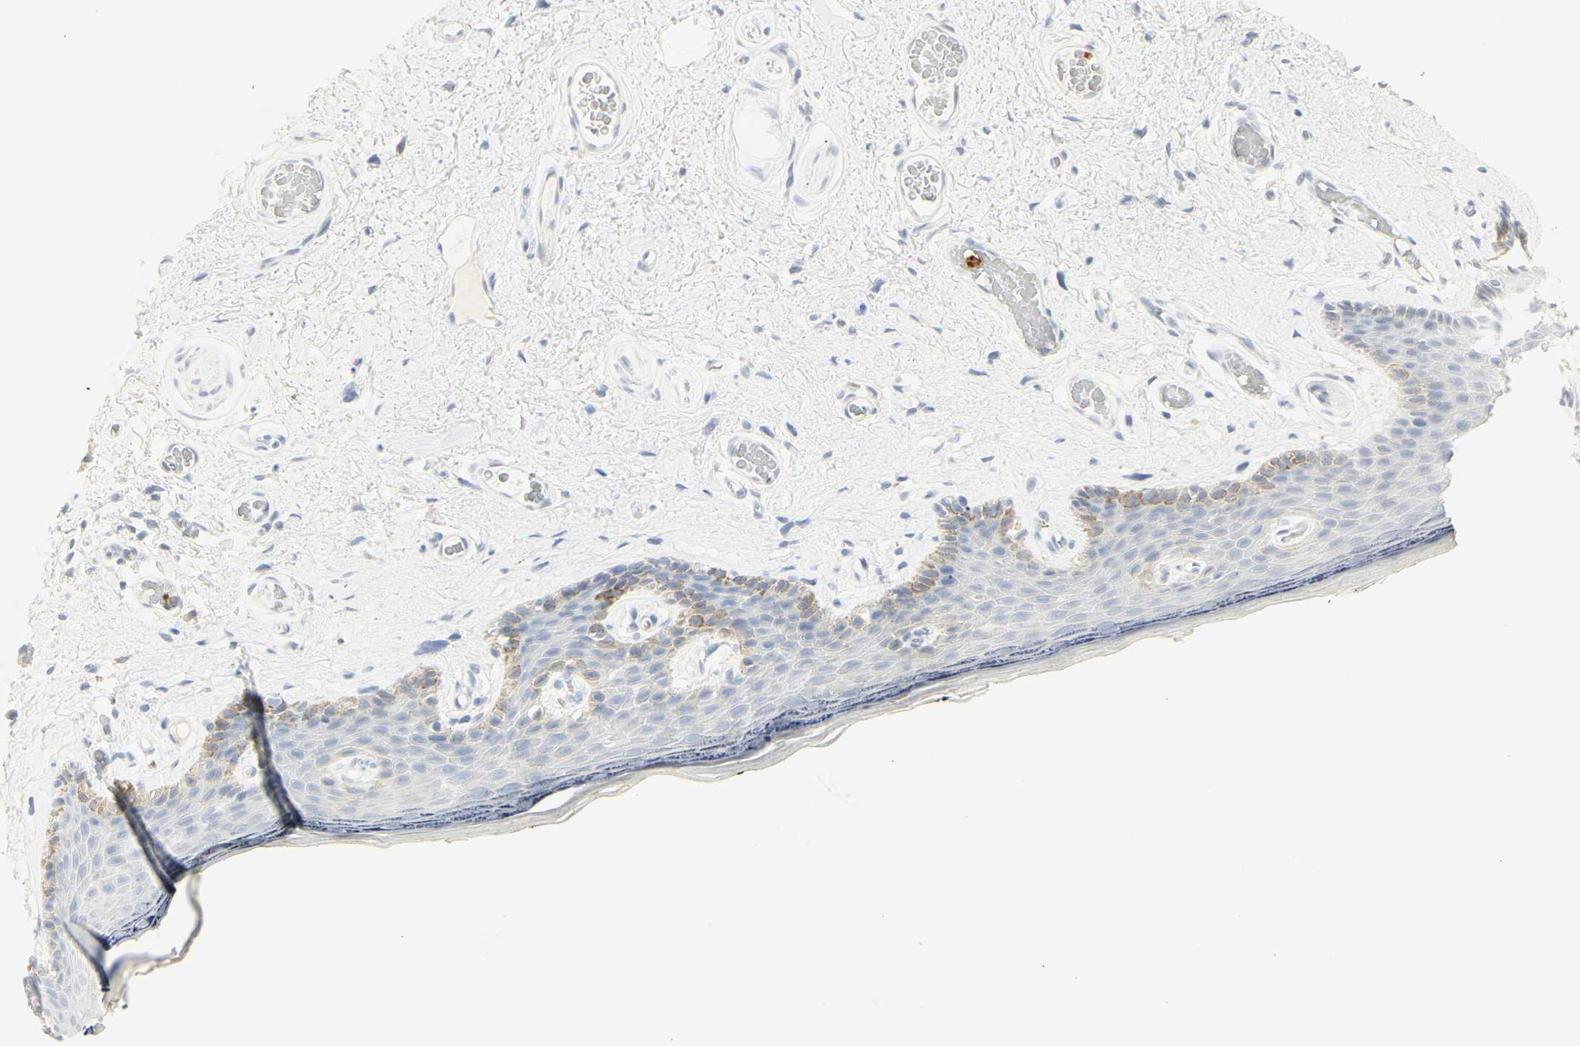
{"staining": {"intensity": "moderate", "quantity": "<25%", "location": "cytoplasmic/membranous"}, "tissue": "skin", "cell_type": "Epidermal cells", "image_type": "normal", "snomed": [{"axis": "morphology", "description": "Normal tissue, NOS"}, {"axis": "topography", "description": "Vulva"}], "caption": "Immunohistochemistry (IHC) micrograph of normal skin stained for a protein (brown), which exhibits low levels of moderate cytoplasmic/membranous expression in approximately <25% of epidermal cells.", "gene": "MPO", "patient": {"sex": "female", "age": 54}}